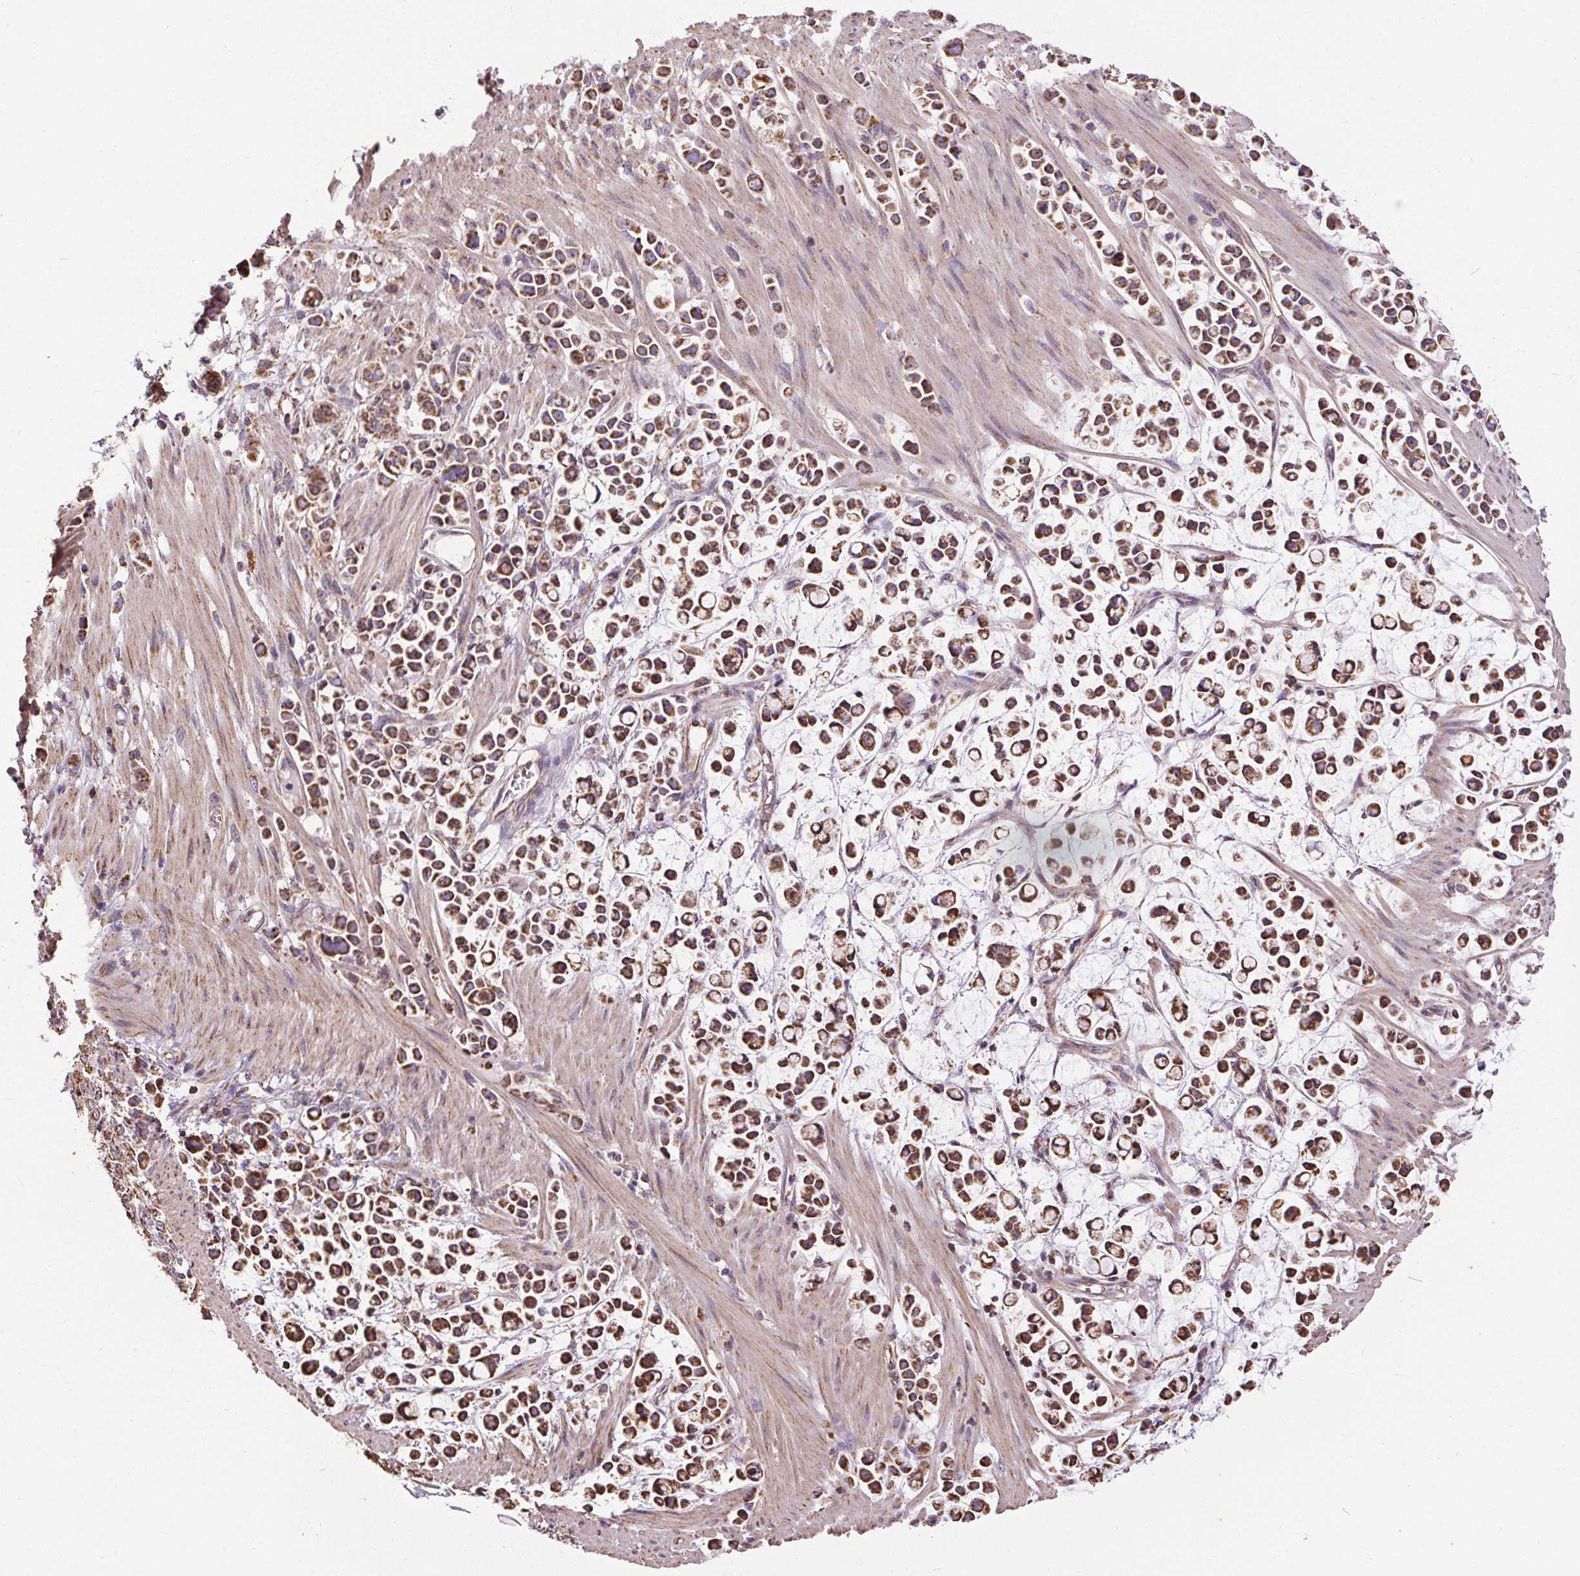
{"staining": {"intensity": "strong", "quantity": ">75%", "location": "cytoplasmic/membranous"}, "tissue": "stomach cancer", "cell_type": "Tumor cells", "image_type": "cancer", "snomed": [{"axis": "morphology", "description": "Adenocarcinoma, NOS"}, {"axis": "topography", "description": "Stomach"}], "caption": "Stomach adenocarcinoma tissue demonstrates strong cytoplasmic/membranous staining in approximately >75% of tumor cells, visualized by immunohistochemistry. Using DAB (3,3'-diaminobenzidine) (brown) and hematoxylin (blue) stains, captured at high magnification using brightfield microscopy.", "gene": "ZNF548", "patient": {"sex": "male", "age": 82}}